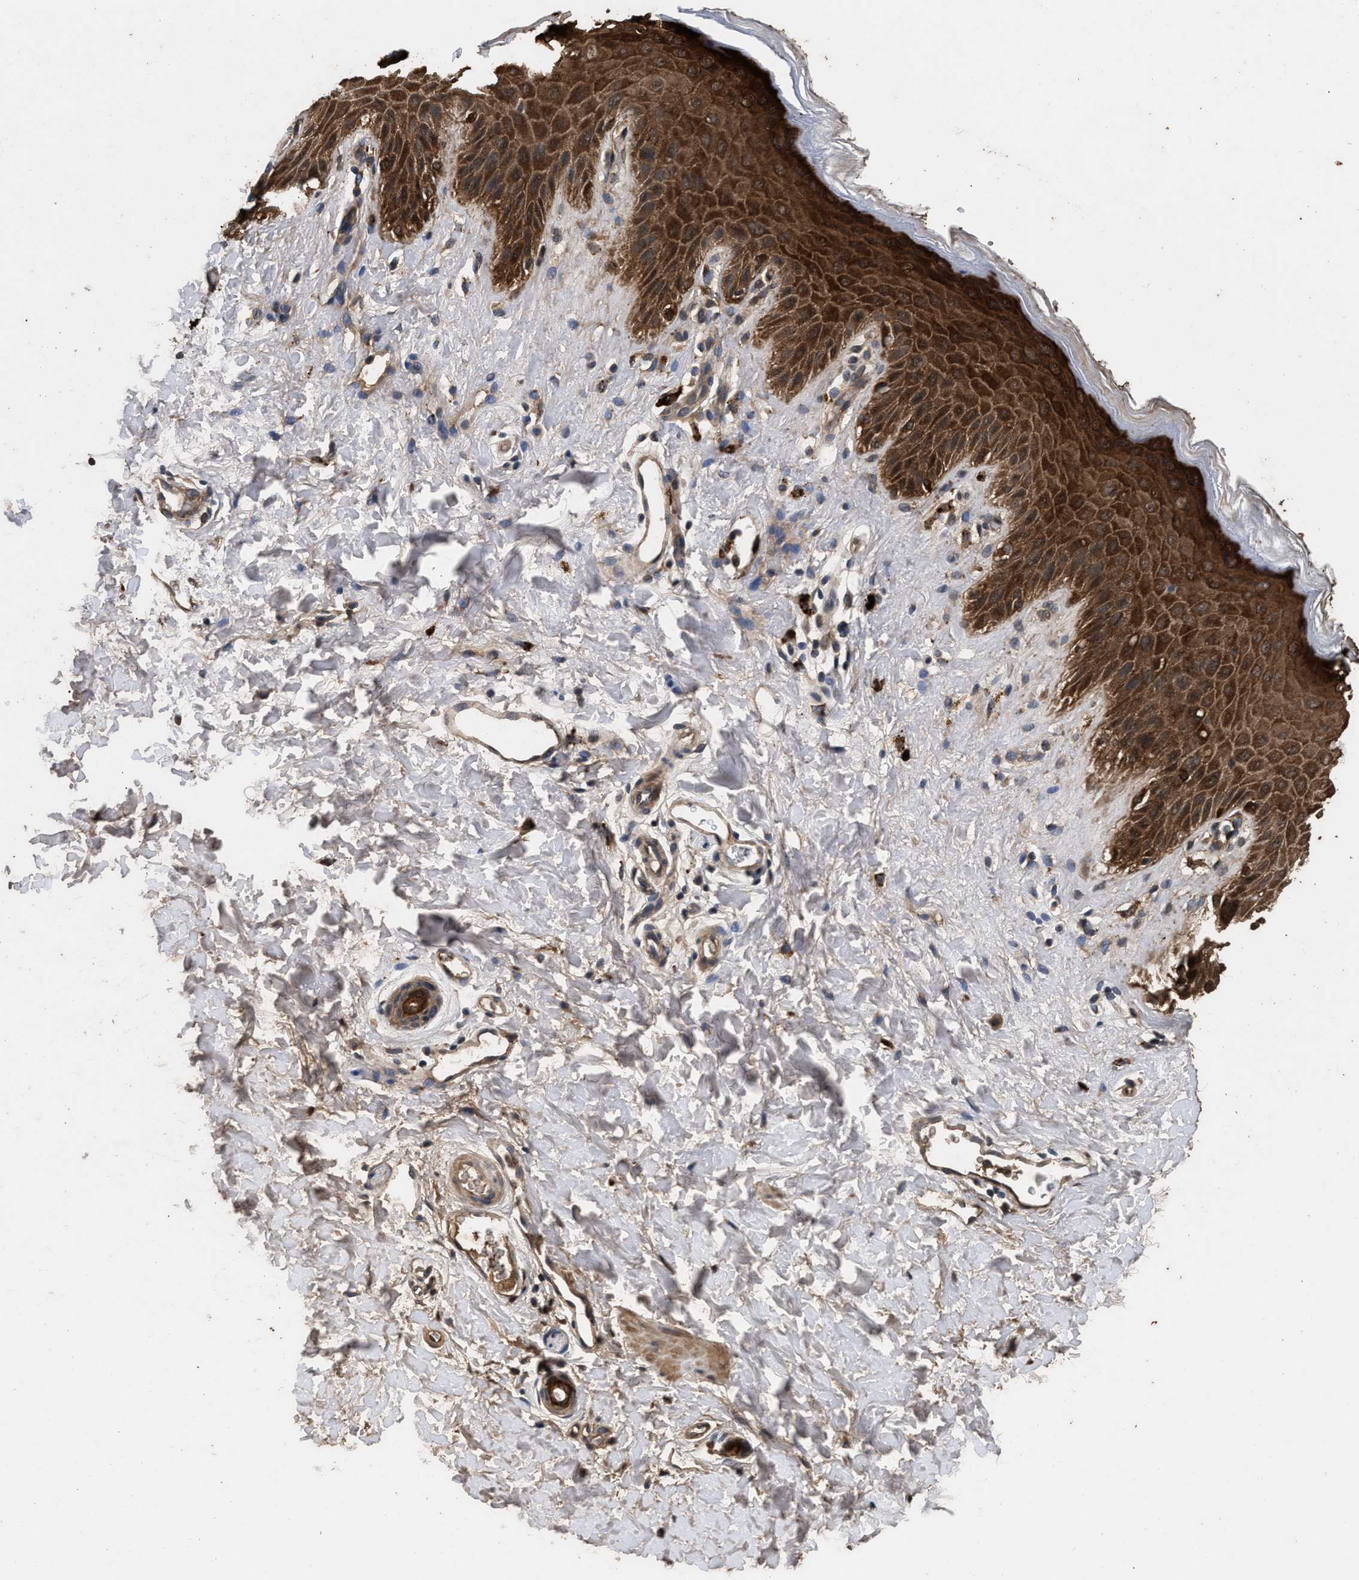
{"staining": {"intensity": "strong", "quantity": ">75%", "location": "cytoplasmic/membranous"}, "tissue": "skin", "cell_type": "Epidermal cells", "image_type": "normal", "snomed": [{"axis": "morphology", "description": "Normal tissue, NOS"}, {"axis": "topography", "description": "Anal"}], "caption": "Protein staining reveals strong cytoplasmic/membranous expression in approximately >75% of epidermal cells in normal skin.", "gene": "ENSG00000286112", "patient": {"sex": "male", "age": 44}}